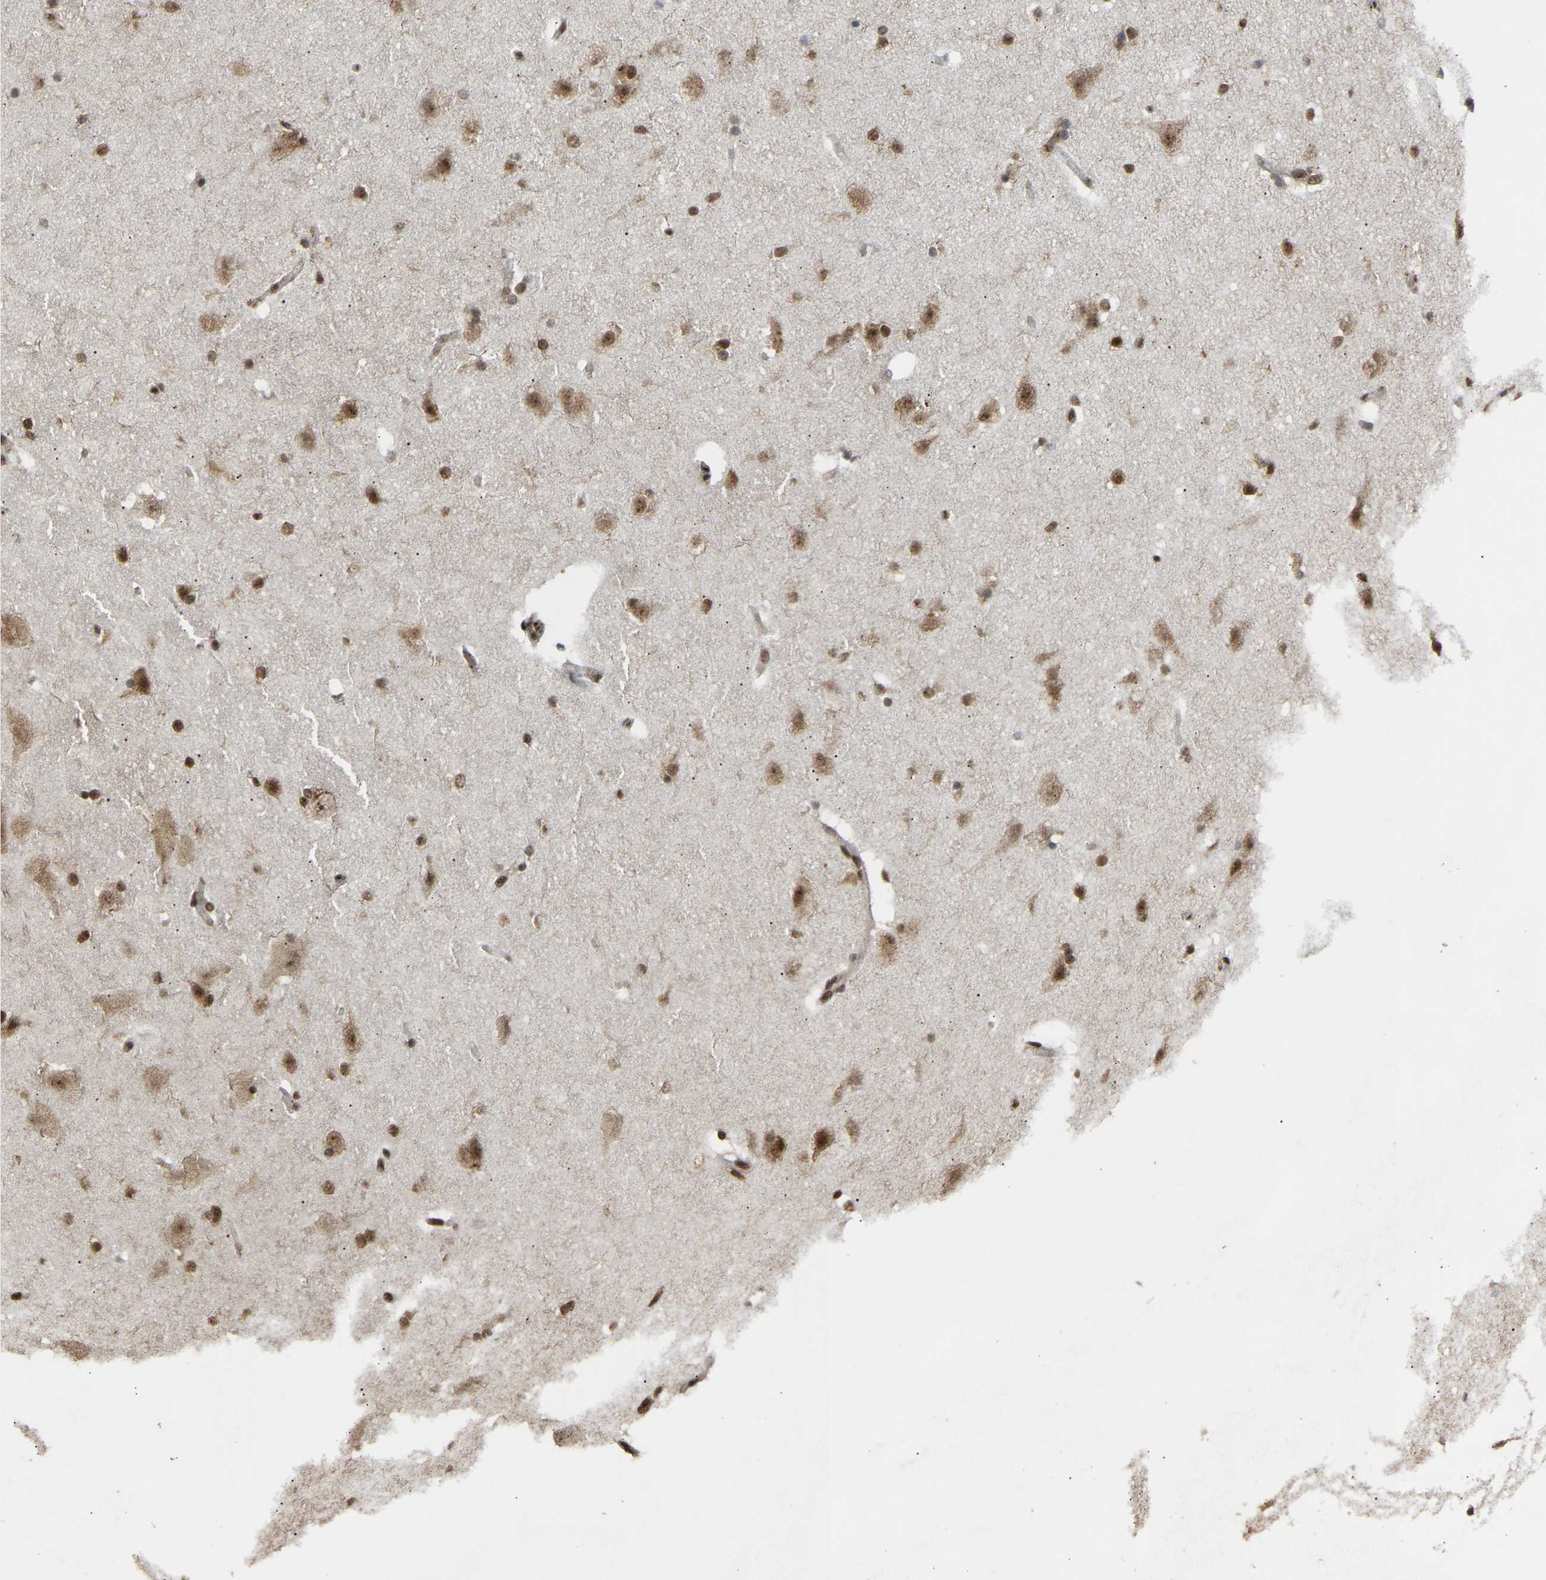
{"staining": {"intensity": "moderate", "quantity": ">75%", "location": "cytoplasmic/membranous,nuclear"}, "tissue": "cerebral cortex", "cell_type": "Endothelial cells", "image_type": "normal", "snomed": [{"axis": "morphology", "description": "Normal tissue, NOS"}, {"axis": "topography", "description": "Cerebral cortex"}, {"axis": "topography", "description": "Hippocampus"}], "caption": "This is a micrograph of immunohistochemistry staining of normal cerebral cortex, which shows moderate staining in the cytoplasmic/membranous,nuclear of endothelial cells.", "gene": "ALYREF", "patient": {"sex": "female", "age": 19}}